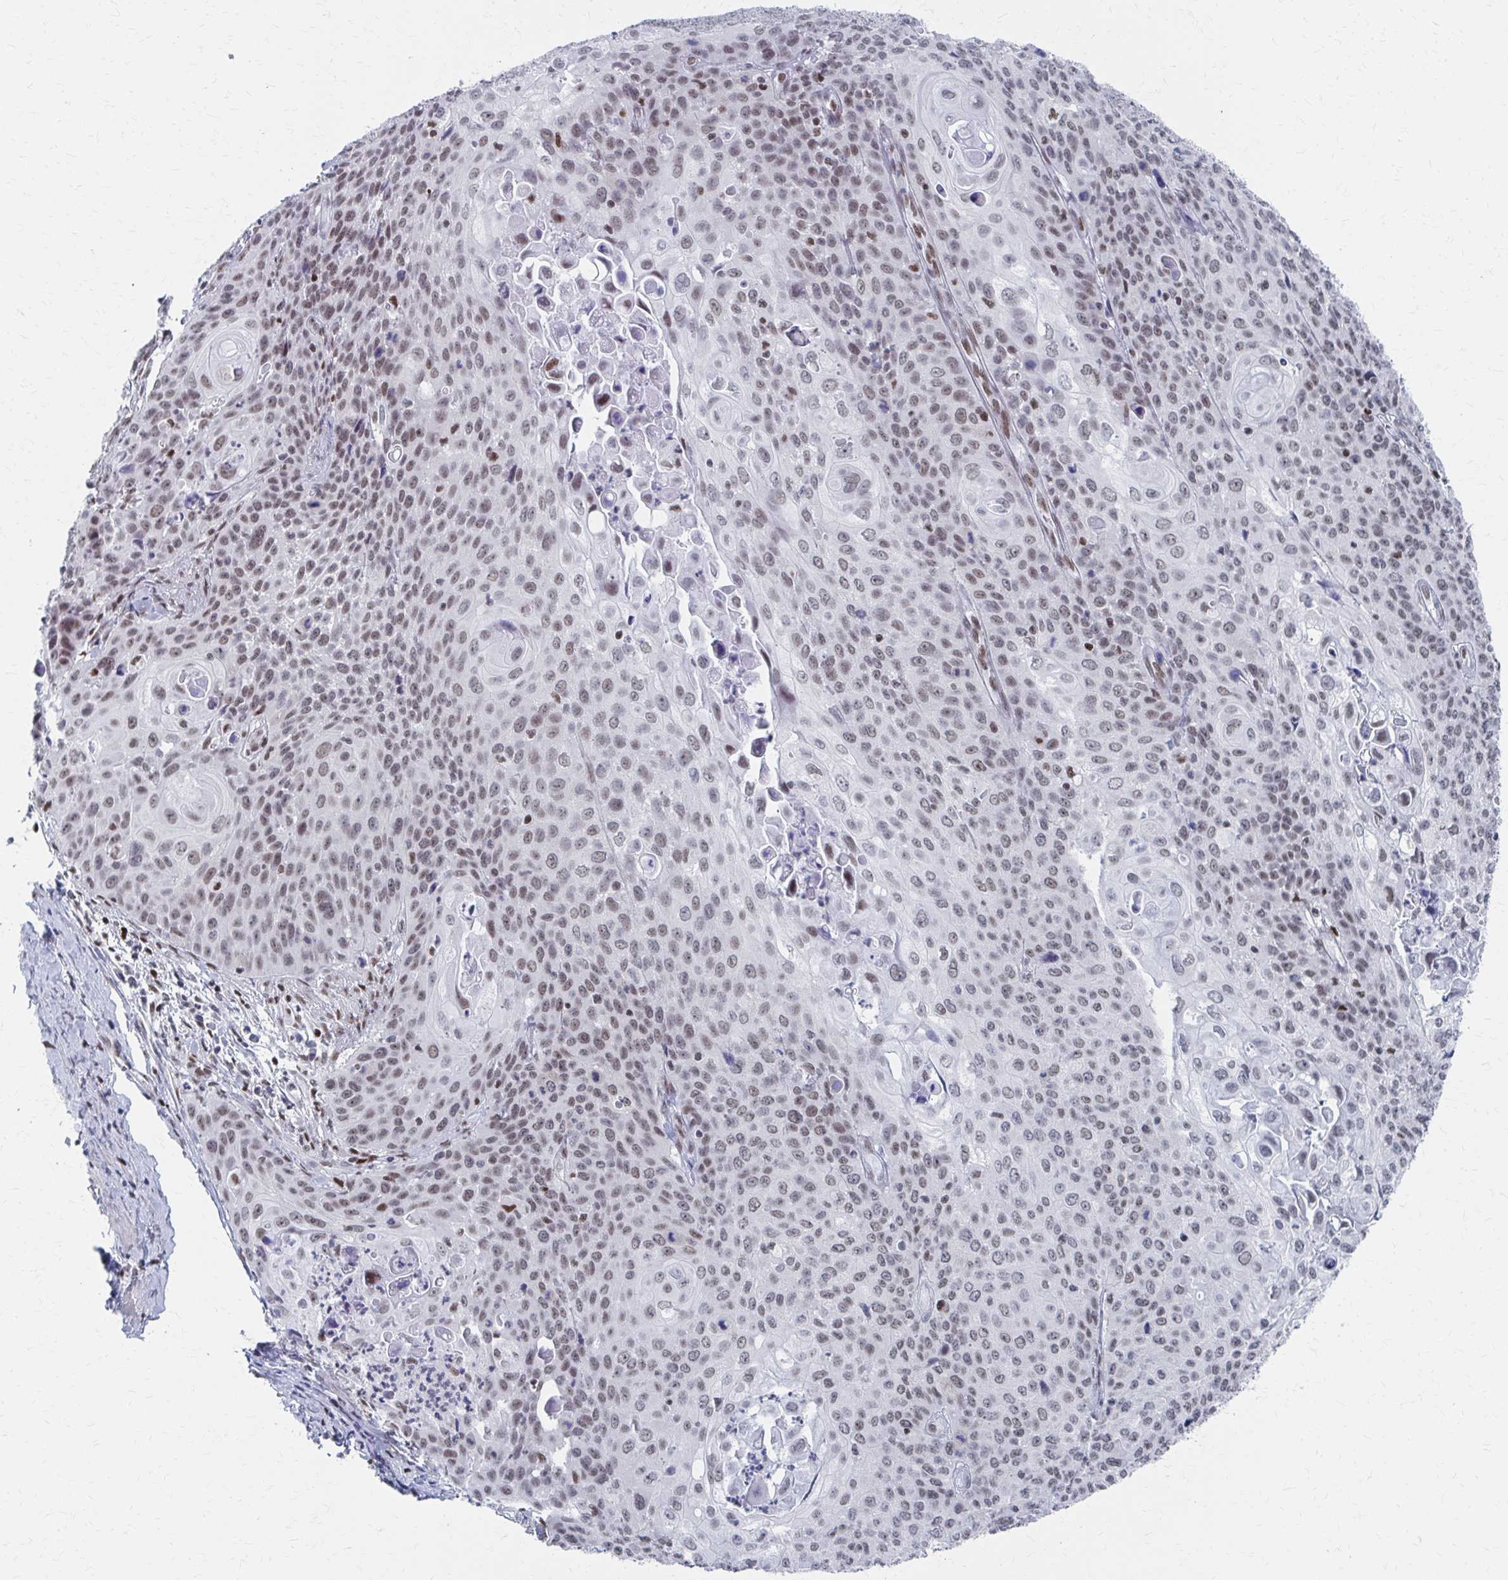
{"staining": {"intensity": "weak", "quantity": "25%-75%", "location": "nuclear"}, "tissue": "cervical cancer", "cell_type": "Tumor cells", "image_type": "cancer", "snomed": [{"axis": "morphology", "description": "Squamous cell carcinoma, NOS"}, {"axis": "topography", "description": "Cervix"}], "caption": "Tumor cells display low levels of weak nuclear expression in about 25%-75% of cells in cervical squamous cell carcinoma. The staining was performed using DAB to visualize the protein expression in brown, while the nuclei were stained in blue with hematoxylin (Magnification: 20x).", "gene": "CDIN1", "patient": {"sex": "female", "age": 65}}